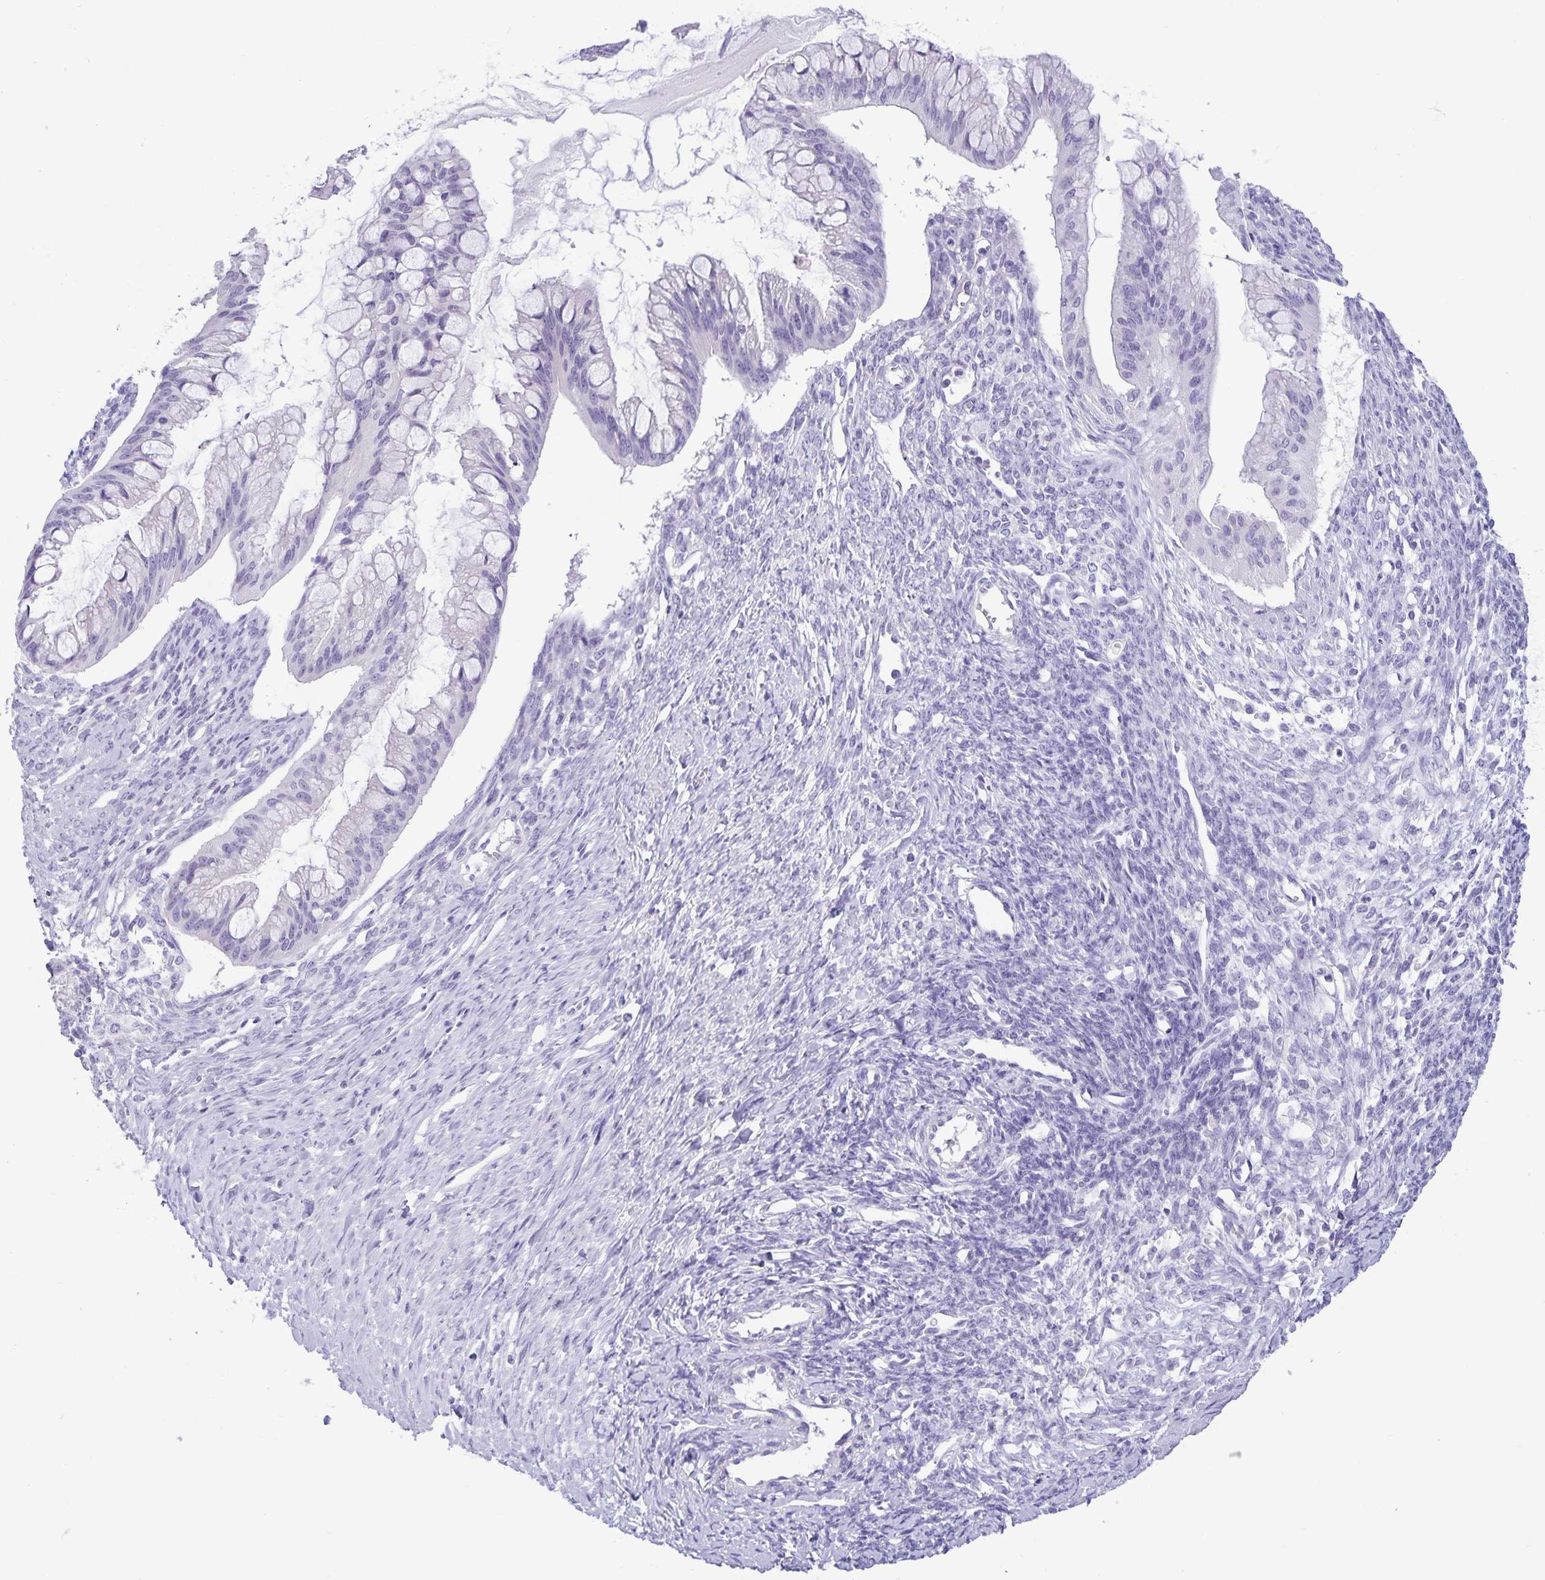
{"staining": {"intensity": "negative", "quantity": "none", "location": "none"}, "tissue": "ovarian cancer", "cell_type": "Tumor cells", "image_type": "cancer", "snomed": [{"axis": "morphology", "description": "Cystadenocarcinoma, mucinous, NOS"}, {"axis": "topography", "description": "Ovary"}], "caption": "A photomicrograph of mucinous cystadenocarcinoma (ovarian) stained for a protein displays no brown staining in tumor cells.", "gene": "IBTK", "patient": {"sex": "female", "age": 73}}